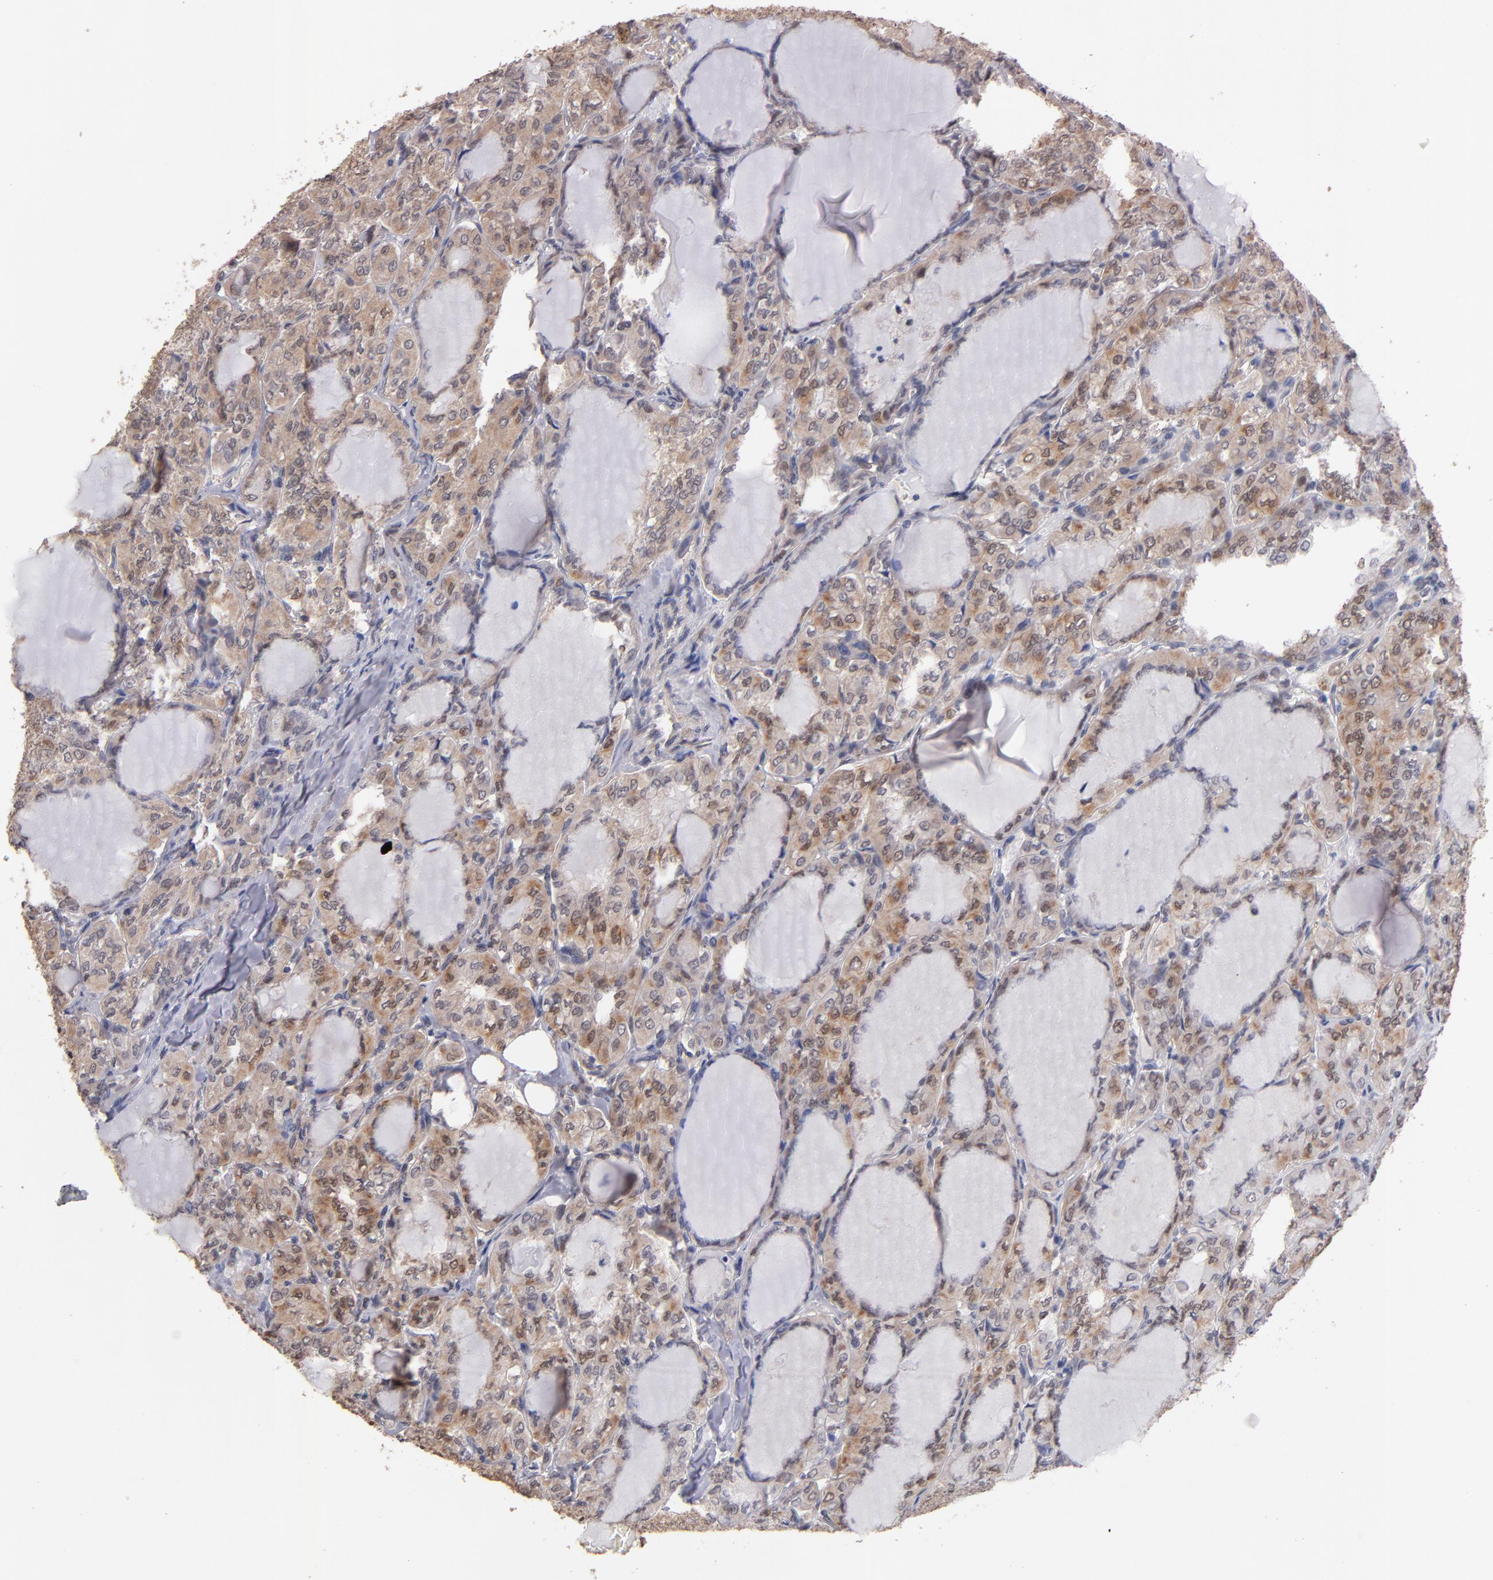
{"staining": {"intensity": "weak", "quantity": "25%-75%", "location": "cytoplasmic/membranous"}, "tissue": "thyroid cancer", "cell_type": "Tumor cells", "image_type": "cancer", "snomed": [{"axis": "morphology", "description": "Papillary adenocarcinoma, NOS"}, {"axis": "topography", "description": "Thyroid gland"}], "caption": "Immunohistochemical staining of human thyroid cancer demonstrates weak cytoplasmic/membranous protein expression in about 25%-75% of tumor cells. Immunohistochemistry (ihc) stains the protein of interest in brown and the nuclei are stained blue.", "gene": "PSMD10", "patient": {"sex": "male", "age": 20}}